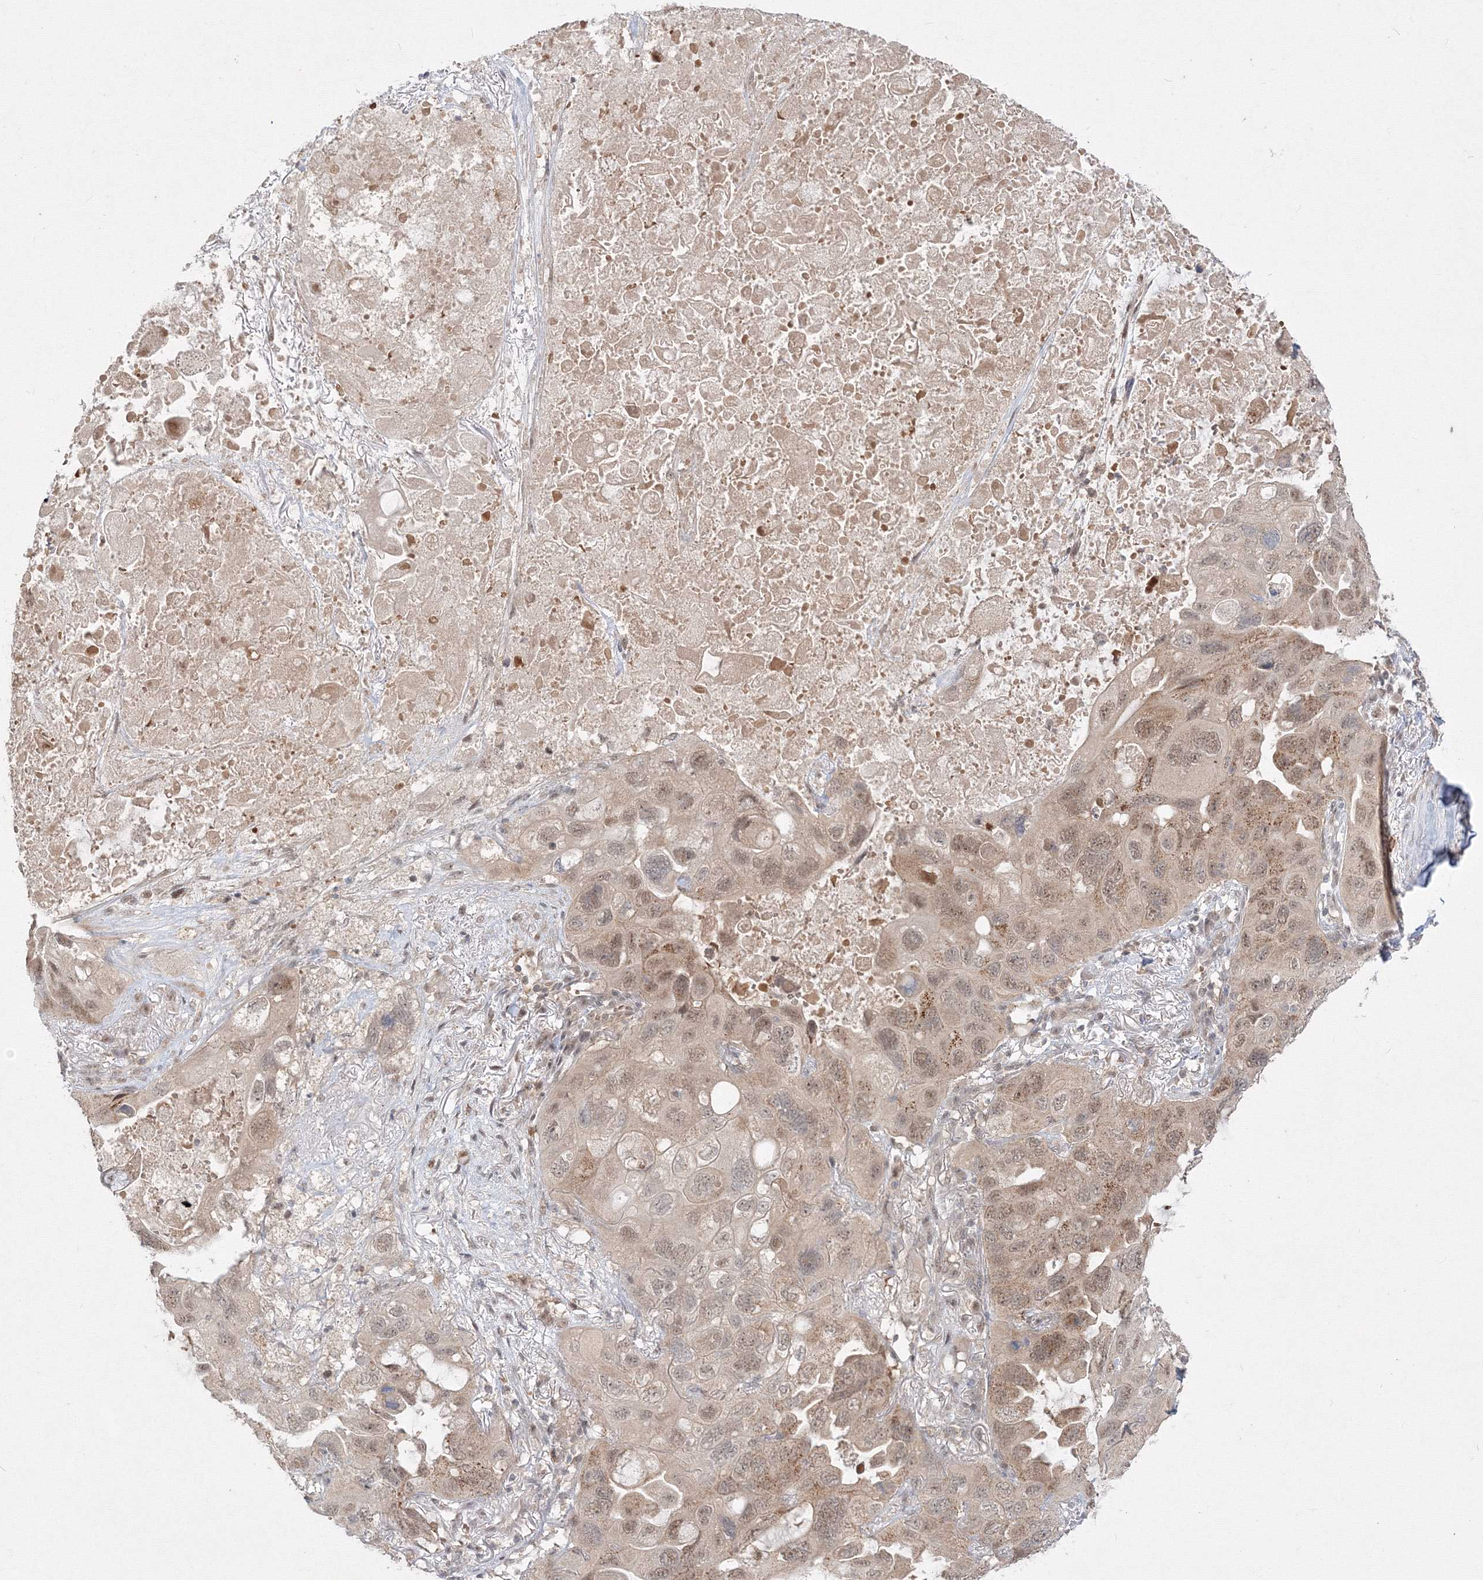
{"staining": {"intensity": "moderate", "quantity": "25%-75%", "location": "cytoplasmic/membranous,nuclear"}, "tissue": "lung cancer", "cell_type": "Tumor cells", "image_type": "cancer", "snomed": [{"axis": "morphology", "description": "Squamous cell carcinoma, NOS"}, {"axis": "topography", "description": "Lung"}], "caption": "Lung squamous cell carcinoma was stained to show a protein in brown. There is medium levels of moderate cytoplasmic/membranous and nuclear expression in about 25%-75% of tumor cells.", "gene": "COPS4", "patient": {"sex": "female", "age": 73}}